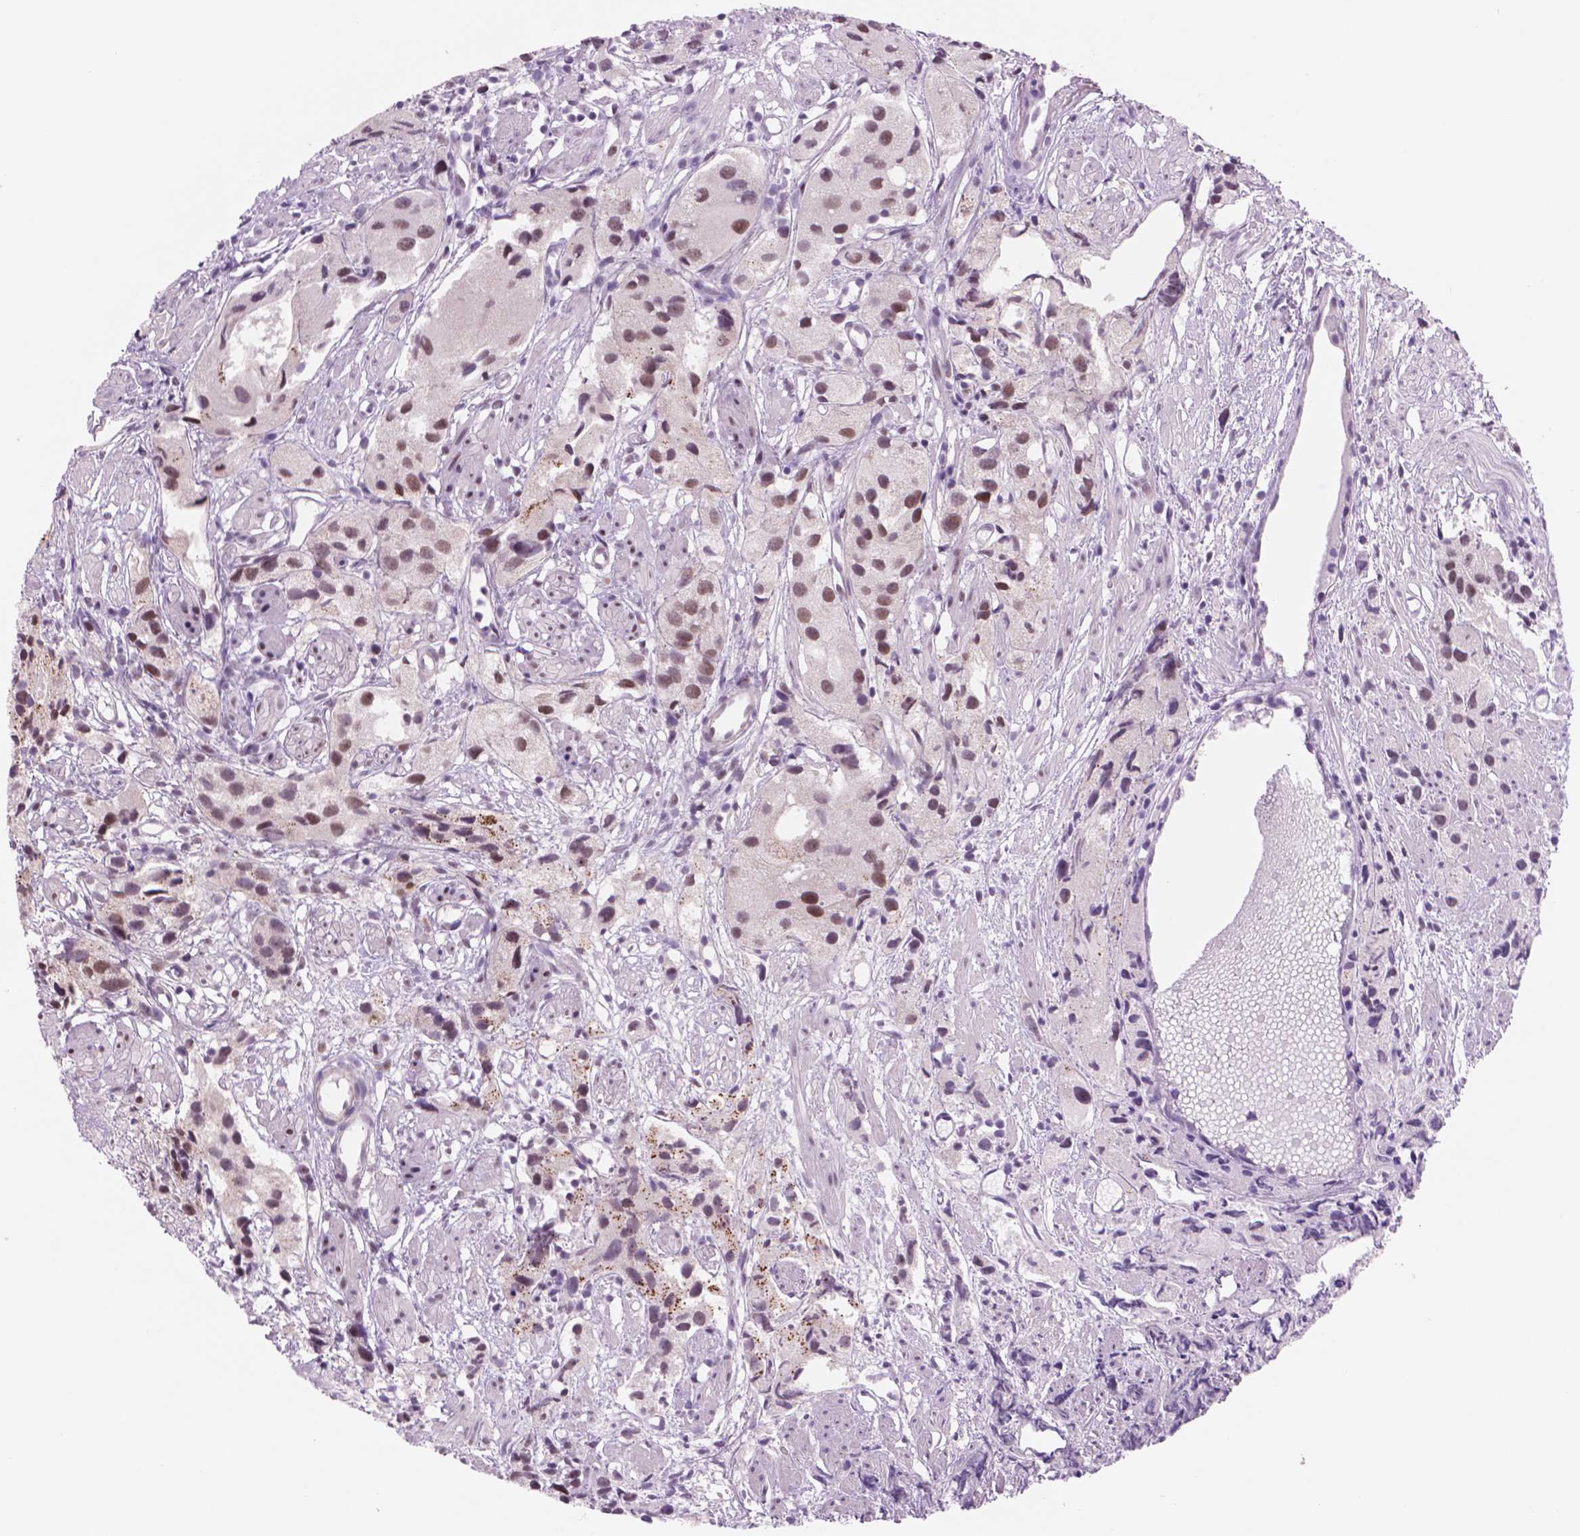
{"staining": {"intensity": "moderate", "quantity": ">75%", "location": "cytoplasmic/membranous,nuclear"}, "tissue": "prostate cancer", "cell_type": "Tumor cells", "image_type": "cancer", "snomed": [{"axis": "morphology", "description": "Adenocarcinoma, High grade"}, {"axis": "topography", "description": "Prostate"}], "caption": "Prostate cancer (high-grade adenocarcinoma) tissue displays moderate cytoplasmic/membranous and nuclear positivity in approximately >75% of tumor cells, visualized by immunohistochemistry. (DAB (3,3'-diaminobenzidine) IHC, brown staining for protein, blue staining for nuclei).", "gene": "POLR3D", "patient": {"sex": "male", "age": 68}}